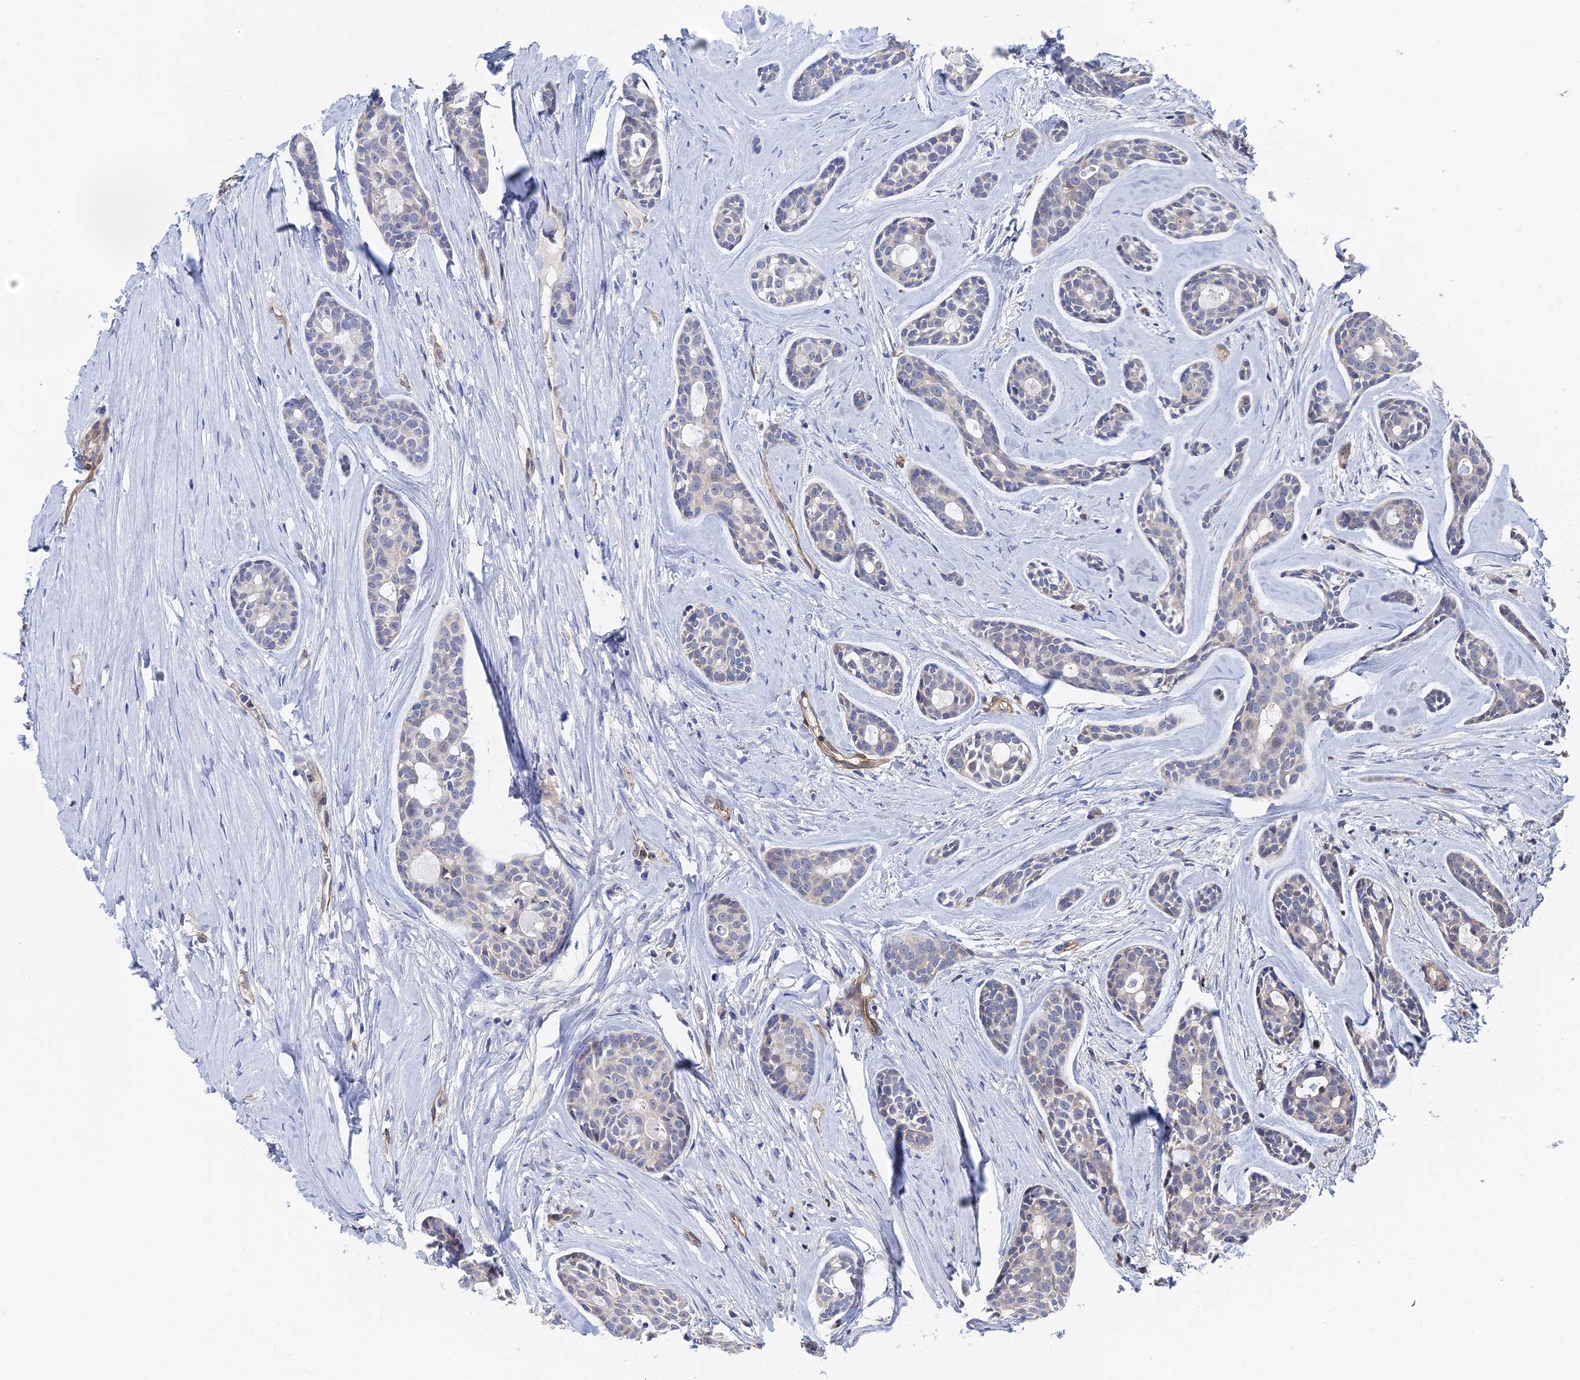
{"staining": {"intensity": "negative", "quantity": "none", "location": "none"}, "tissue": "head and neck cancer", "cell_type": "Tumor cells", "image_type": "cancer", "snomed": [{"axis": "morphology", "description": "Adenocarcinoma, NOS"}, {"axis": "topography", "description": "Subcutis"}, {"axis": "topography", "description": "Head-Neck"}], "caption": "There is no significant staining in tumor cells of head and neck cancer.", "gene": "MTHFSD", "patient": {"sex": "female", "age": 73}}